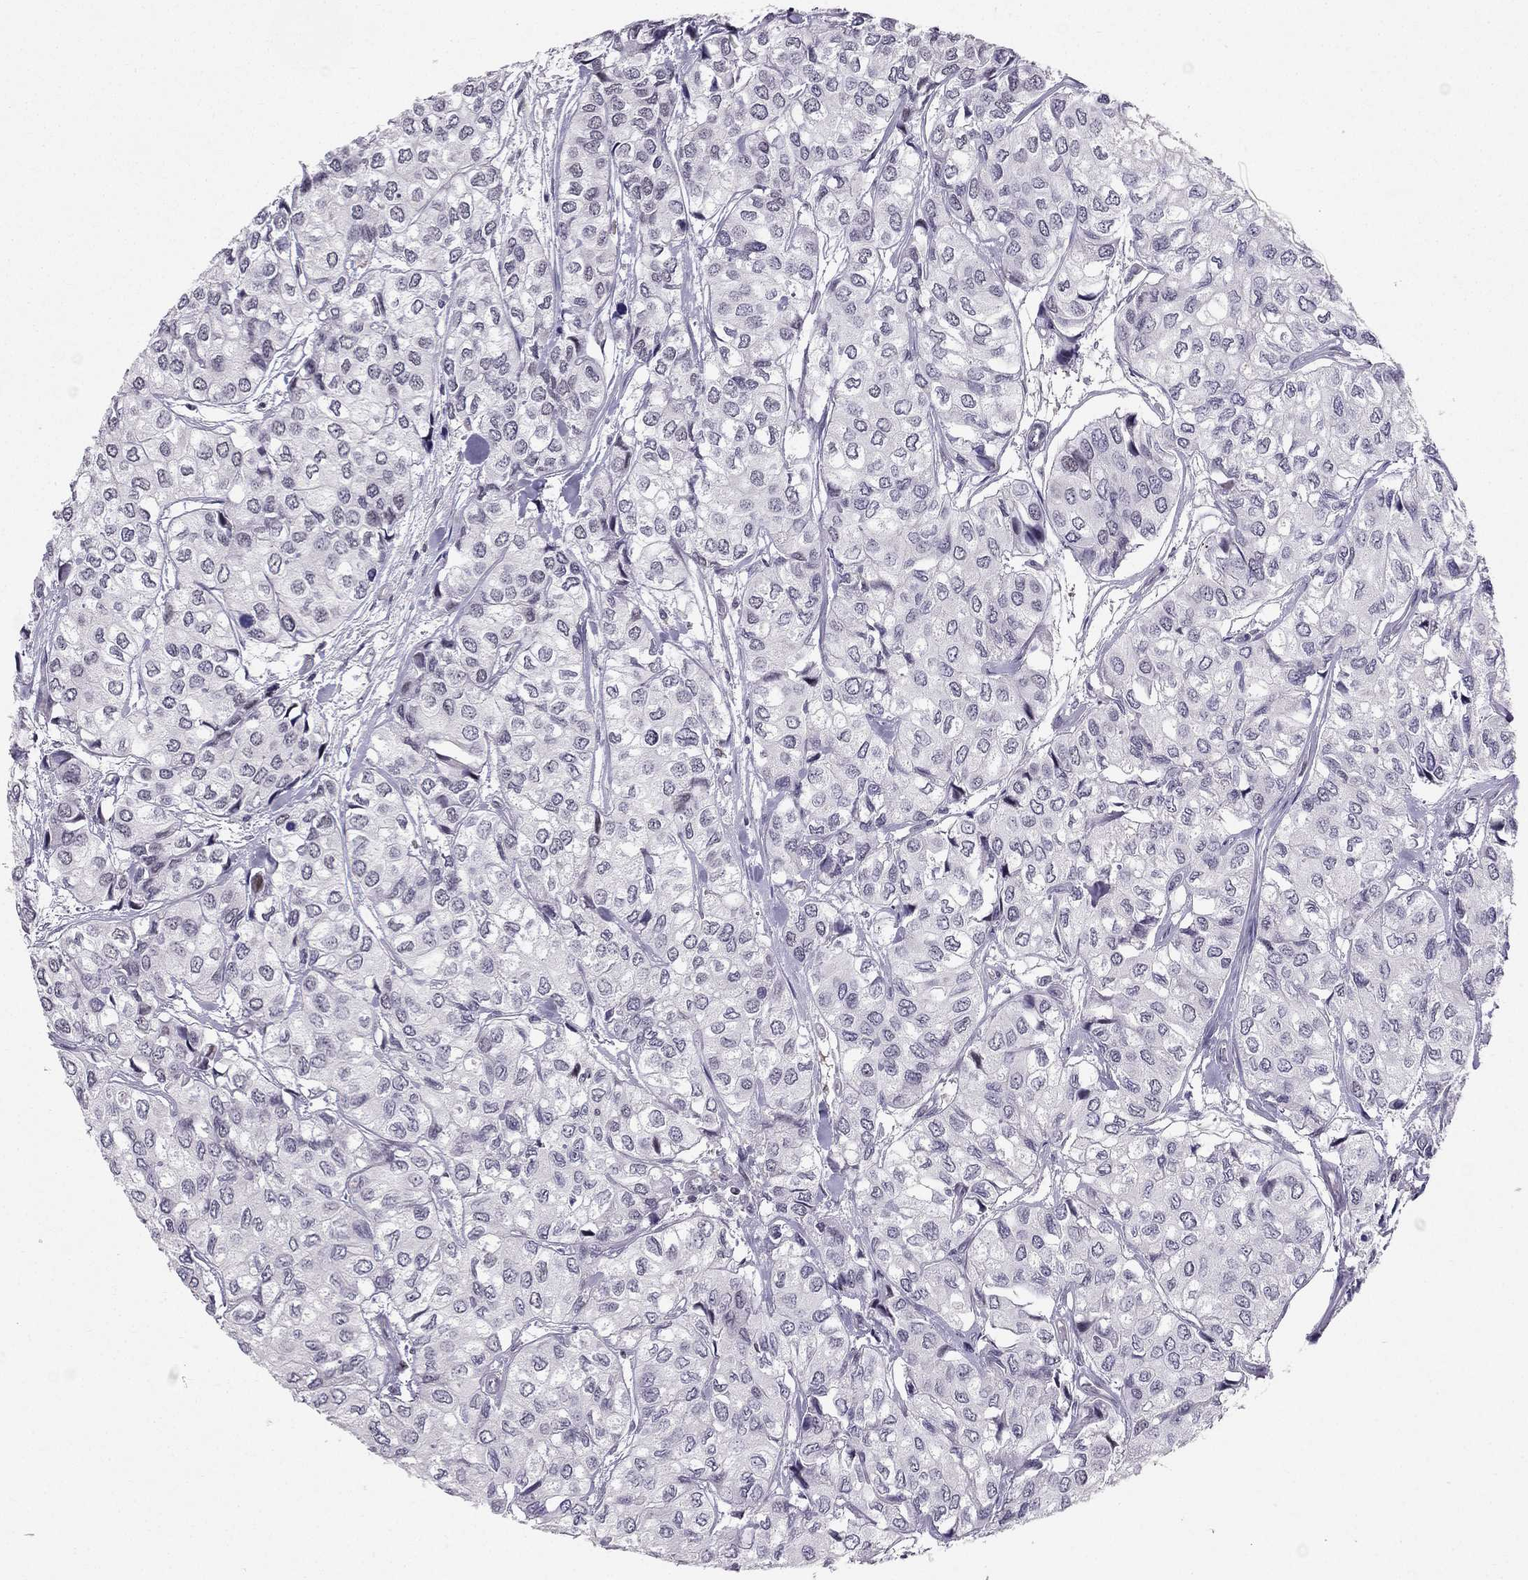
{"staining": {"intensity": "negative", "quantity": "none", "location": "none"}, "tissue": "urothelial cancer", "cell_type": "Tumor cells", "image_type": "cancer", "snomed": [{"axis": "morphology", "description": "Urothelial carcinoma, High grade"}, {"axis": "topography", "description": "Urinary bladder"}], "caption": "This histopathology image is of urothelial carcinoma (high-grade) stained with immunohistochemistry to label a protein in brown with the nuclei are counter-stained blue. There is no expression in tumor cells. (DAB (3,3'-diaminobenzidine) immunohistochemistry visualized using brightfield microscopy, high magnification).", "gene": "RPRD2", "patient": {"sex": "male", "age": 73}}